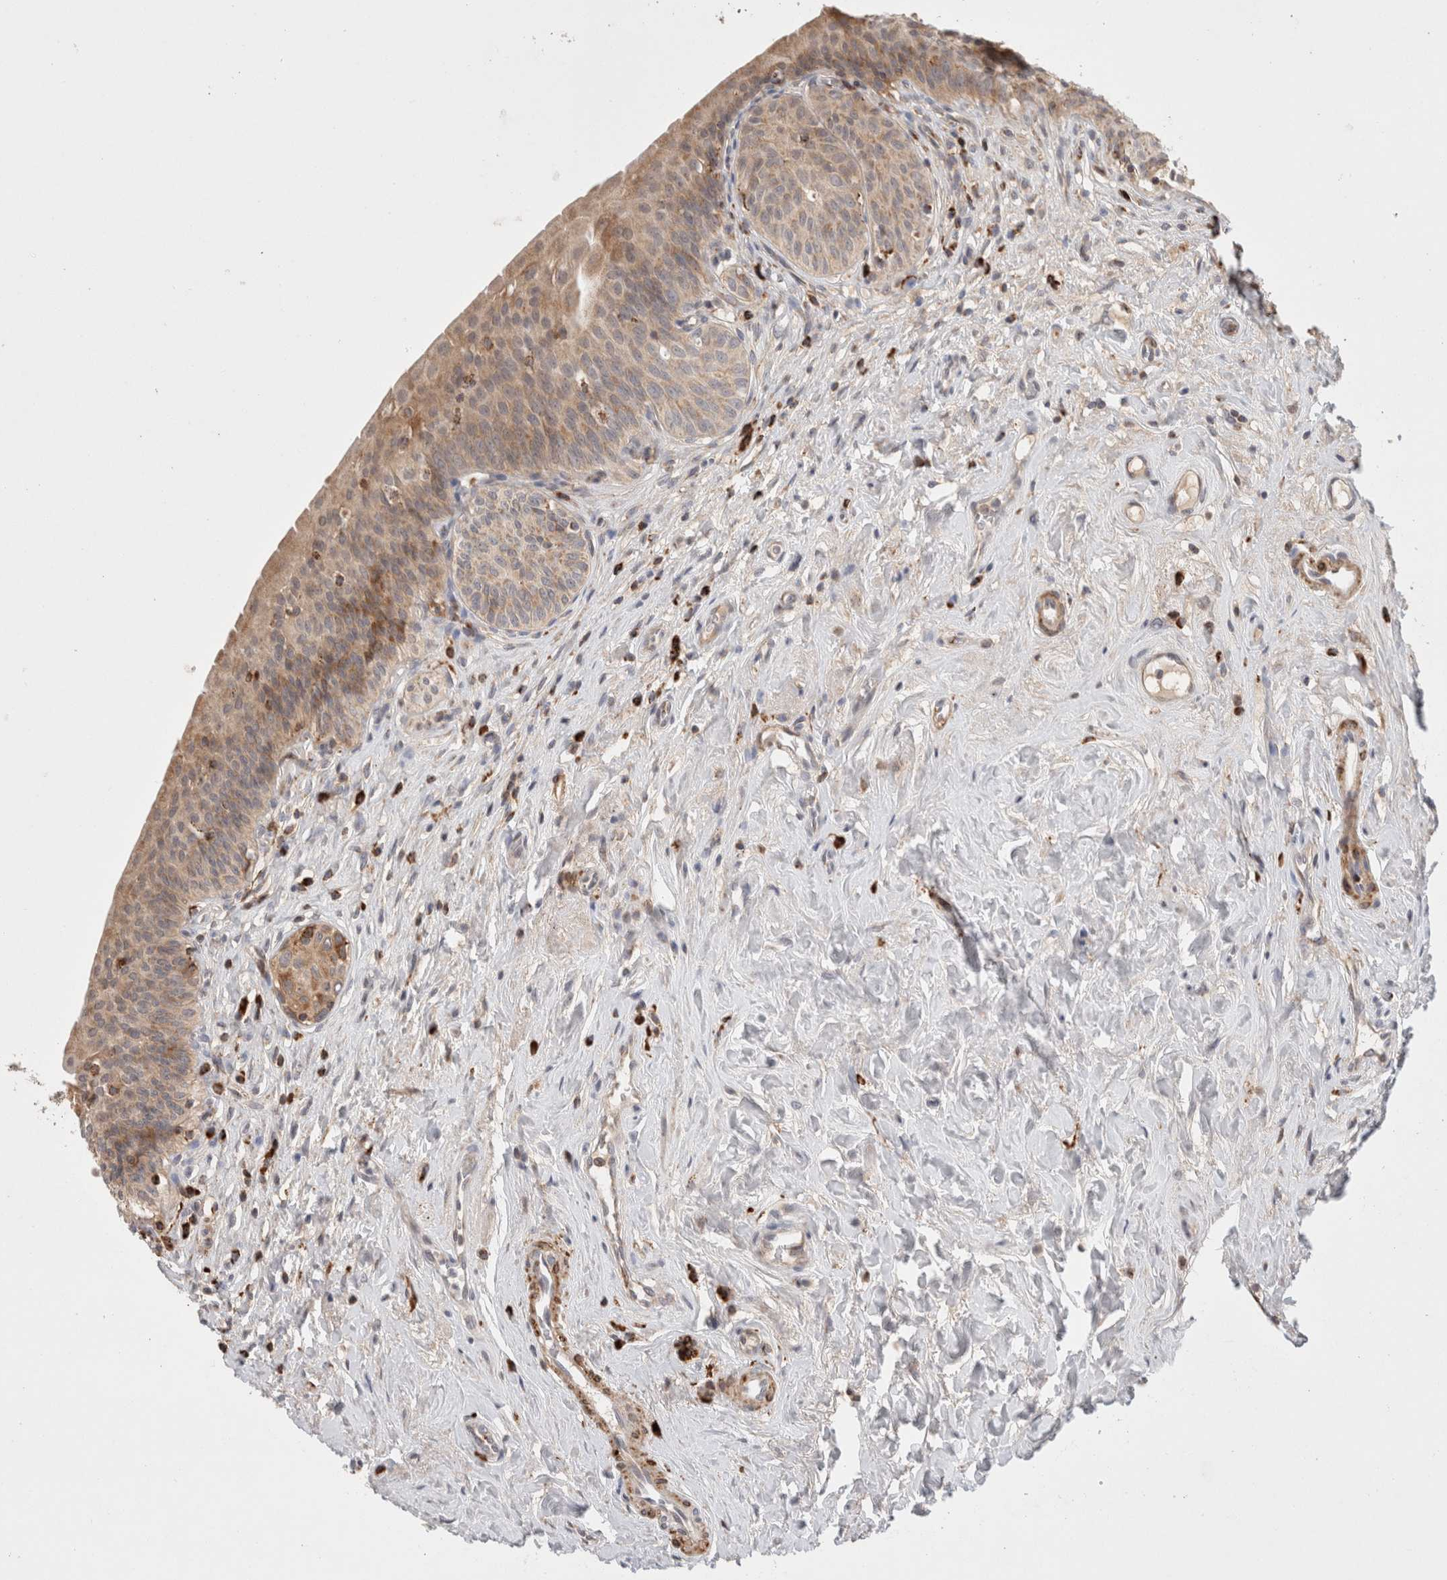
{"staining": {"intensity": "weak", "quantity": ">75%", "location": "cytoplasmic/membranous"}, "tissue": "urinary bladder", "cell_type": "Urothelial cells", "image_type": "normal", "snomed": [{"axis": "morphology", "description": "Normal tissue, NOS"}, {"axis": "topography", "description": "Urinary bladder"}], "caption": "Brown immunohistochemical staining in unremarkable human urinary bladder demonstrates weak cytoplasmic/membranous positivity in about >75% of urothelial cells.", "gene": "HROB", "patient": {"sex": "male", "age": 83}}